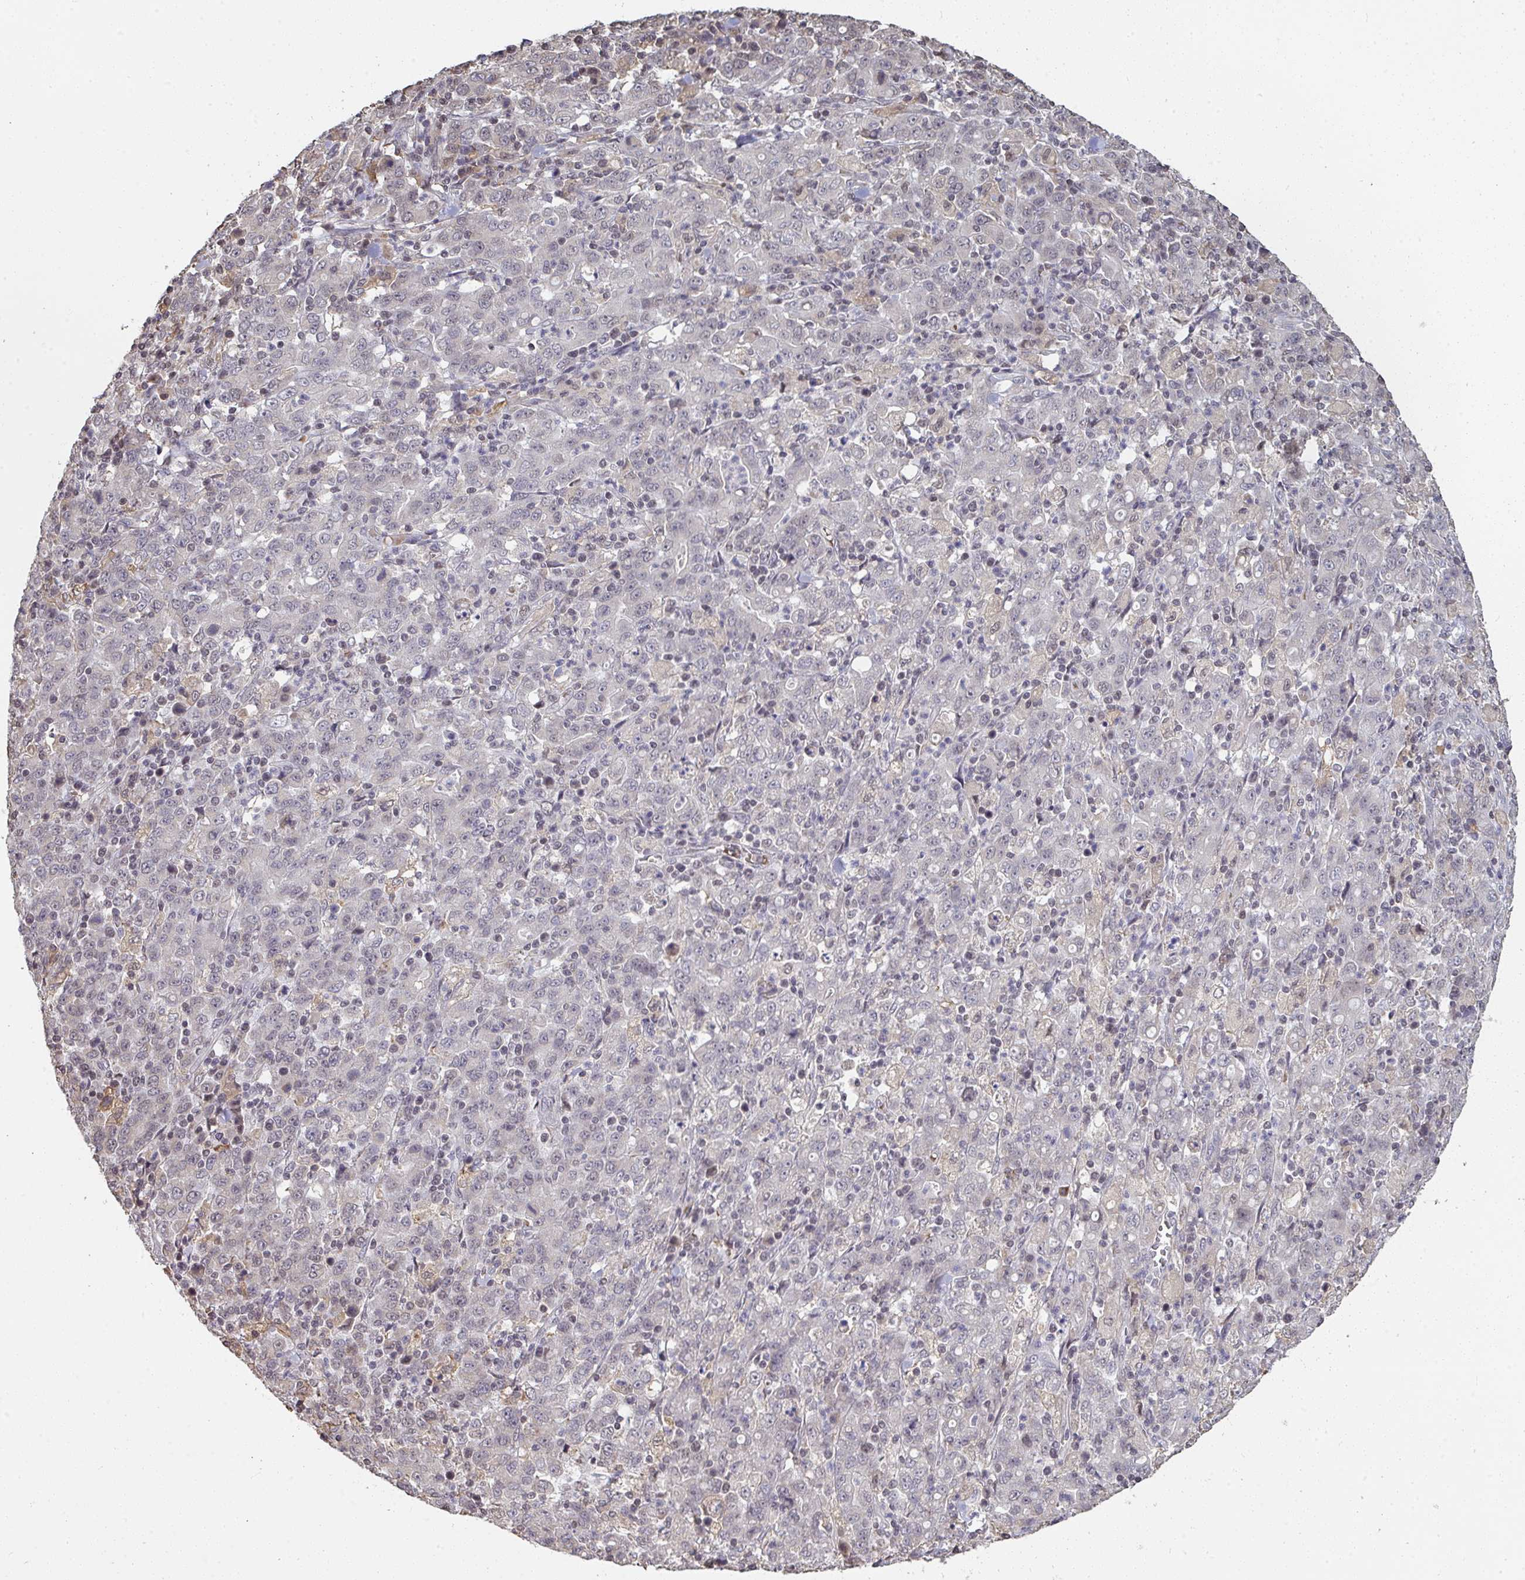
{"staining": {"intensity": "negative", "quantity": "none", "location": "none"}, "tissue": "stomach cancer", "cell_type": "Tumor cells", "image_type": "cancer", "snomed": [{"axis": "morphology", "description": "Adenocarcinoma, NOS"}, {"axis": "topography", "description": "Stomach, upper"}], "caption": "A photomicrograph of stomach cancer stained for a protein shows no brown staining in tumor cells.", "gene": "SAP30", "patient": {"sex": "male", "age": 69}}